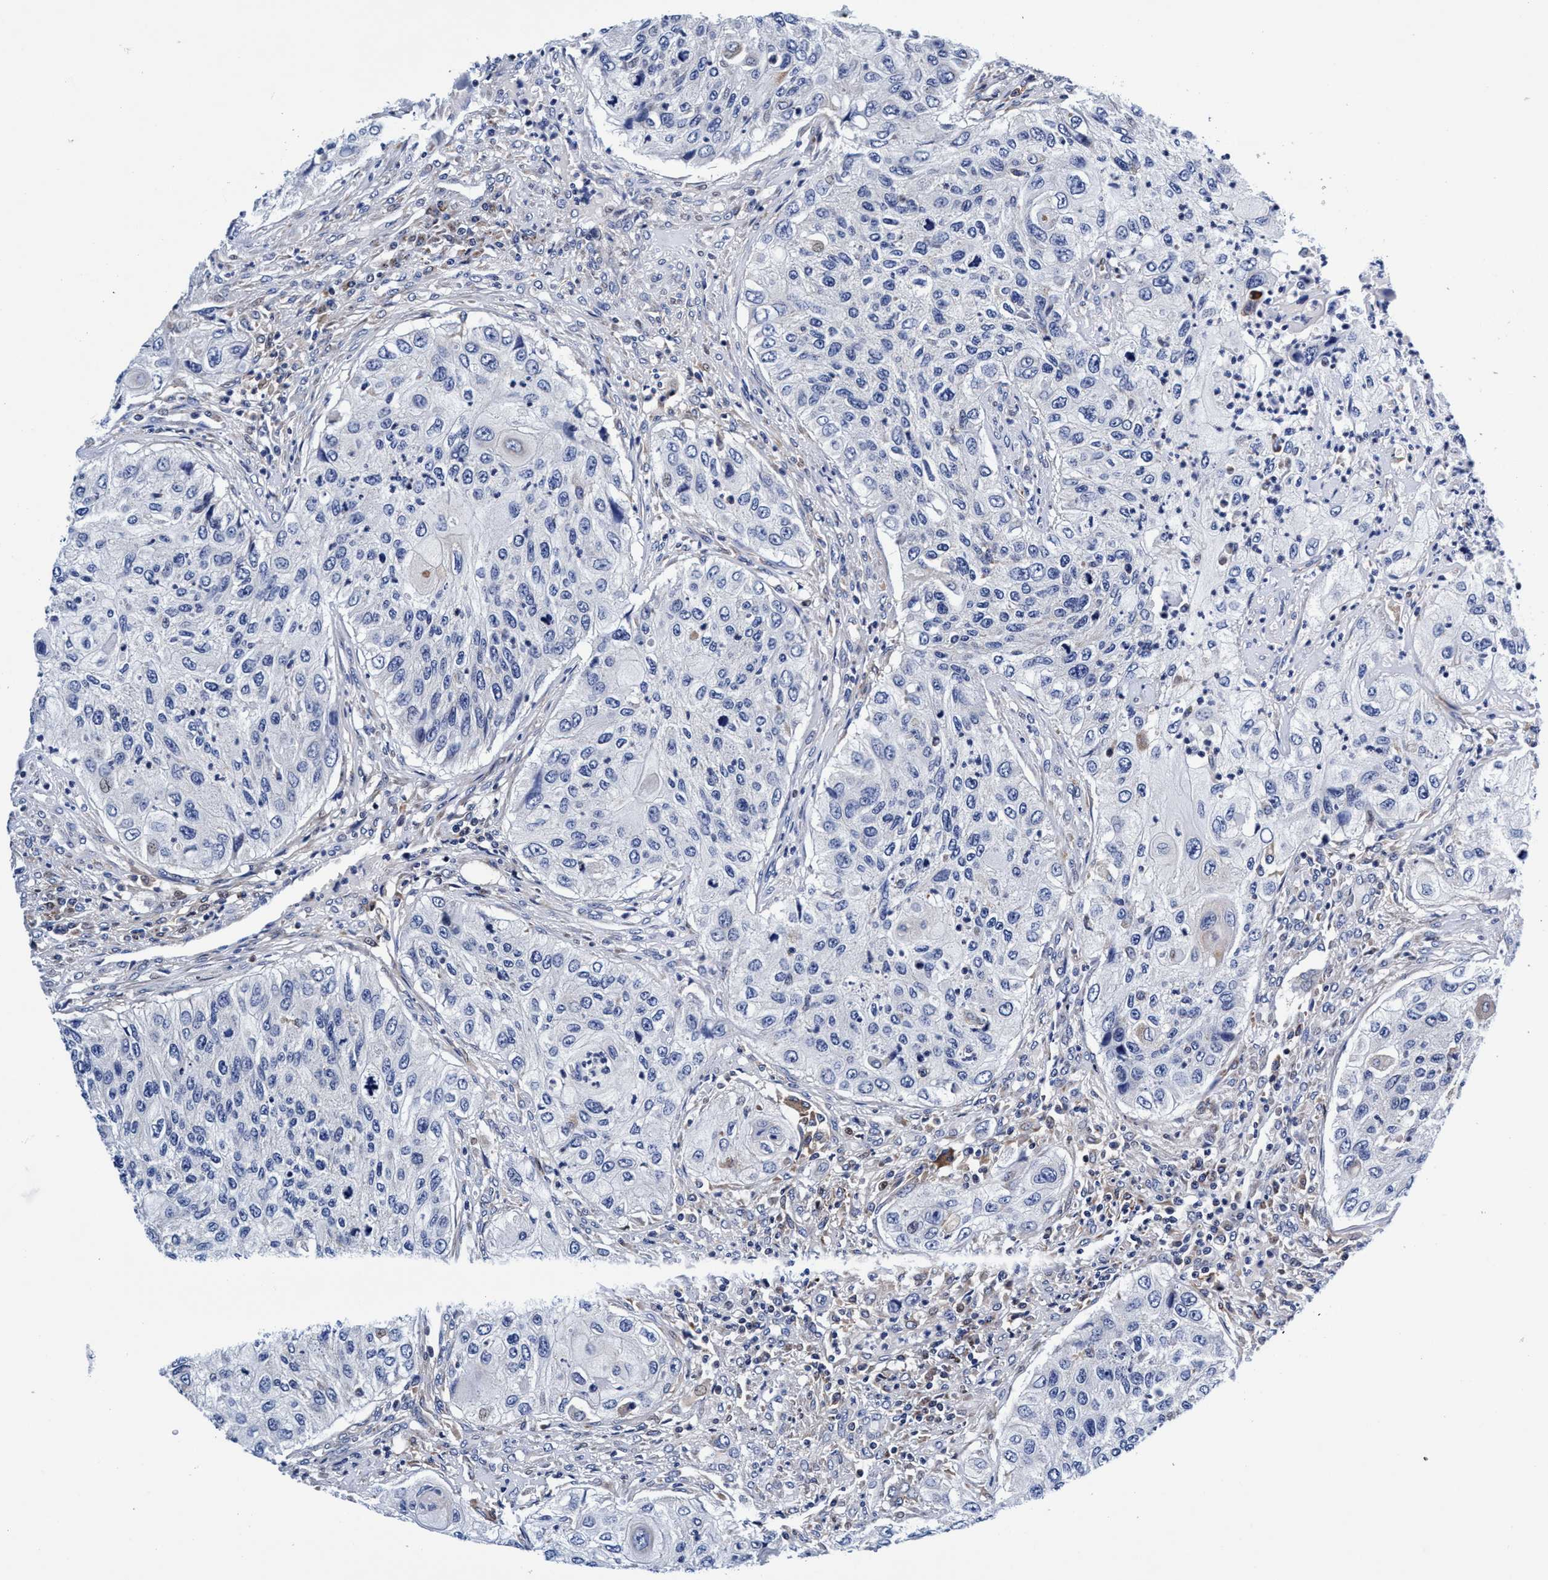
{"staining": {"intensity": "negative", "quantity": "none", "location": "none"}, "tissue": "urothelial cancer", "cell_type": "Tumor cells", "image_type": "cancer", "snomed": [{"axis": "morphology", "description": "Urothelial carcinoma, High grade"}, {"axis": "topography", "description": "Urinary bladder"}], "caption": "Immunohistochemistry (IHC) of human urothelial cancer demonstrates no staining in tumor cells. (Immunohistochemistry (IHC), brightfield microscopy, high magnification).", "gene": "UBALD2", "patient": {"sex": "female", "age": 60}}